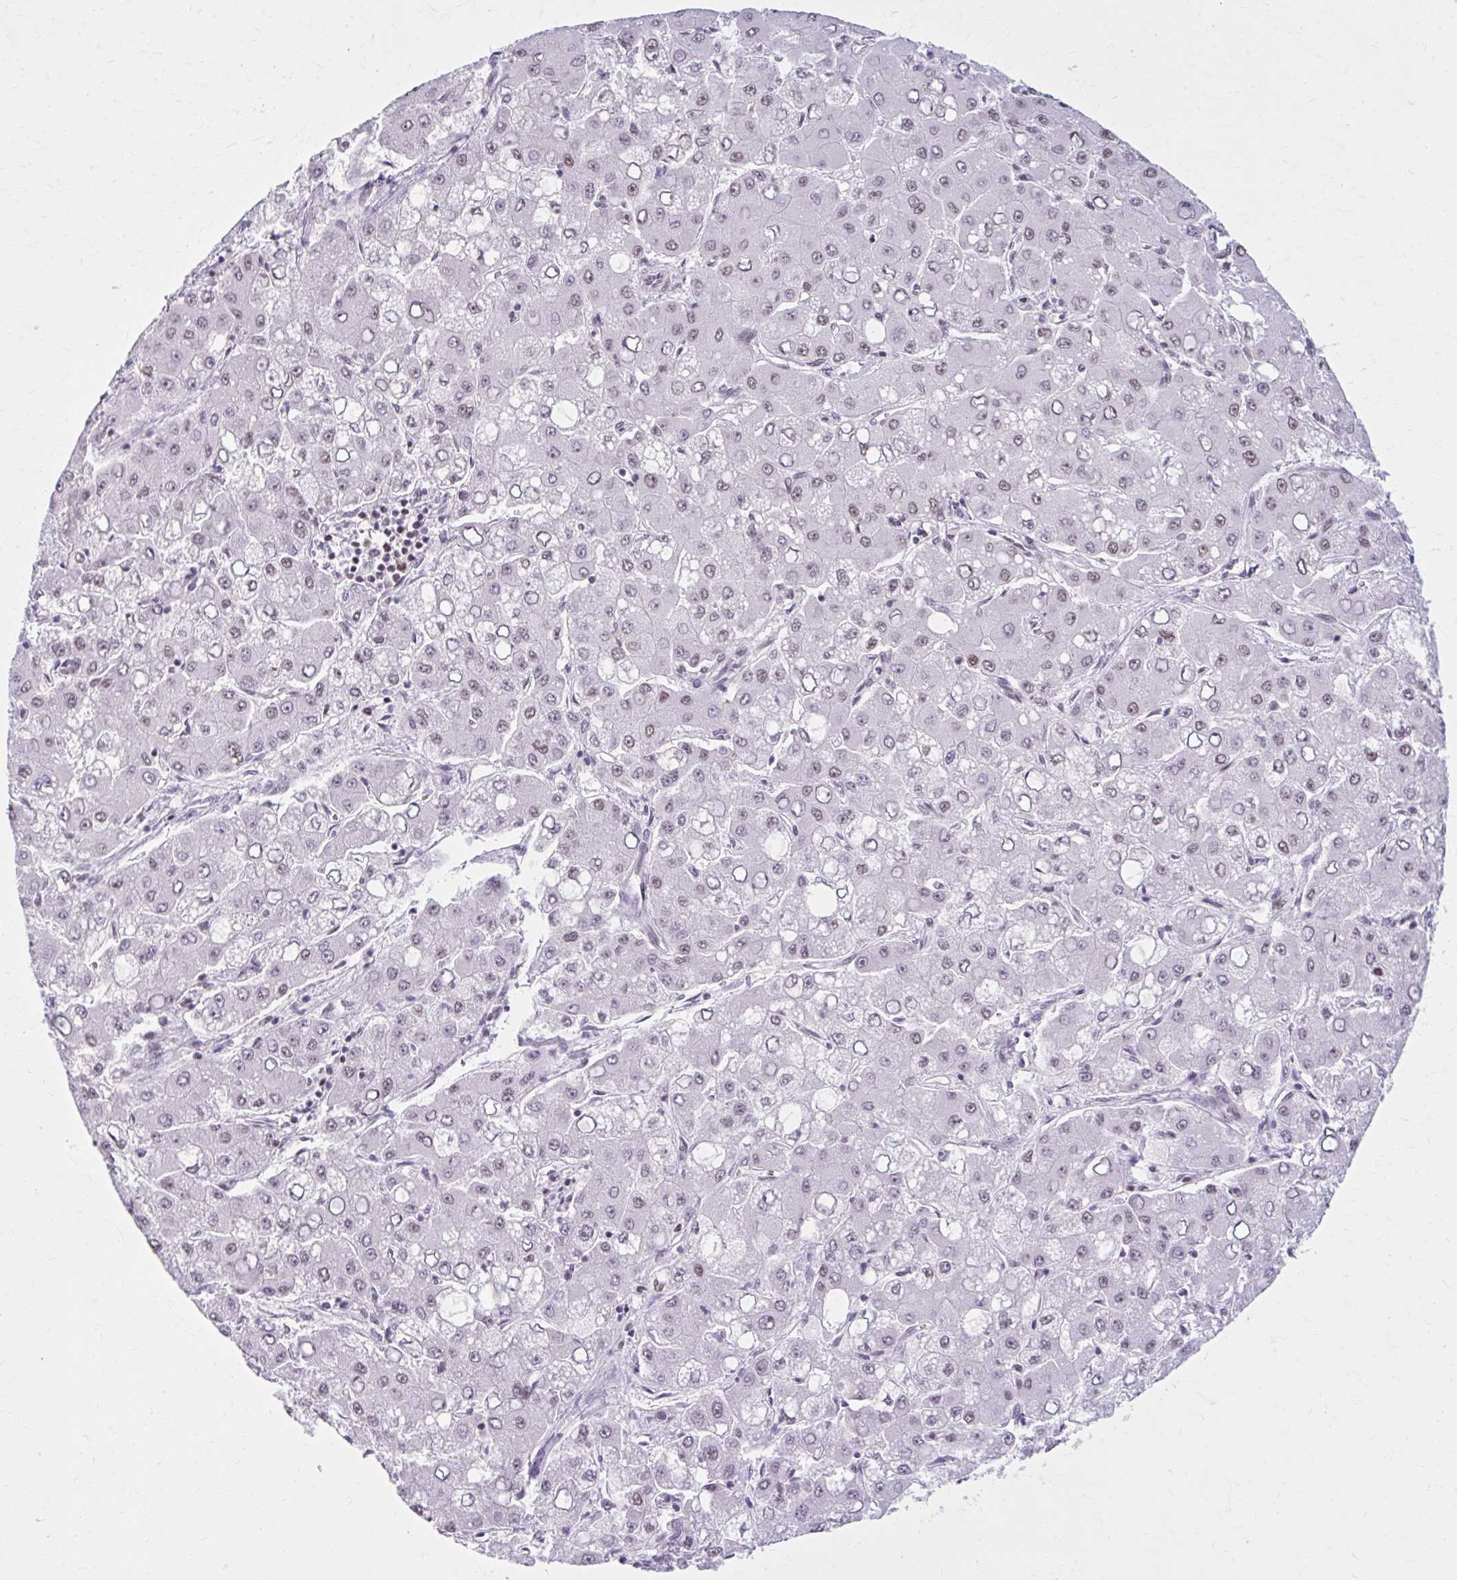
{"staining": {"intensity": "weak", "quantity": "25%-75%", "location": "nuclear"}, "tissue": "liver cancer", "cell_type": "Tumor cells", "image_type": "cancer", "snomed": [{"axis": "morphology", "description": "Carcinoma, Hepatocellular, NOS"}, {"axis": "topography", "description": "Liver"}], "caption": "This is an image of immunohistochemistry staining of liver cancer (hepatocellular carcinoma), which shows weak expression in the nuclear of tumor cells.", "gene": "PABIR1", "patient": {"sex": "male", "age": 40}}